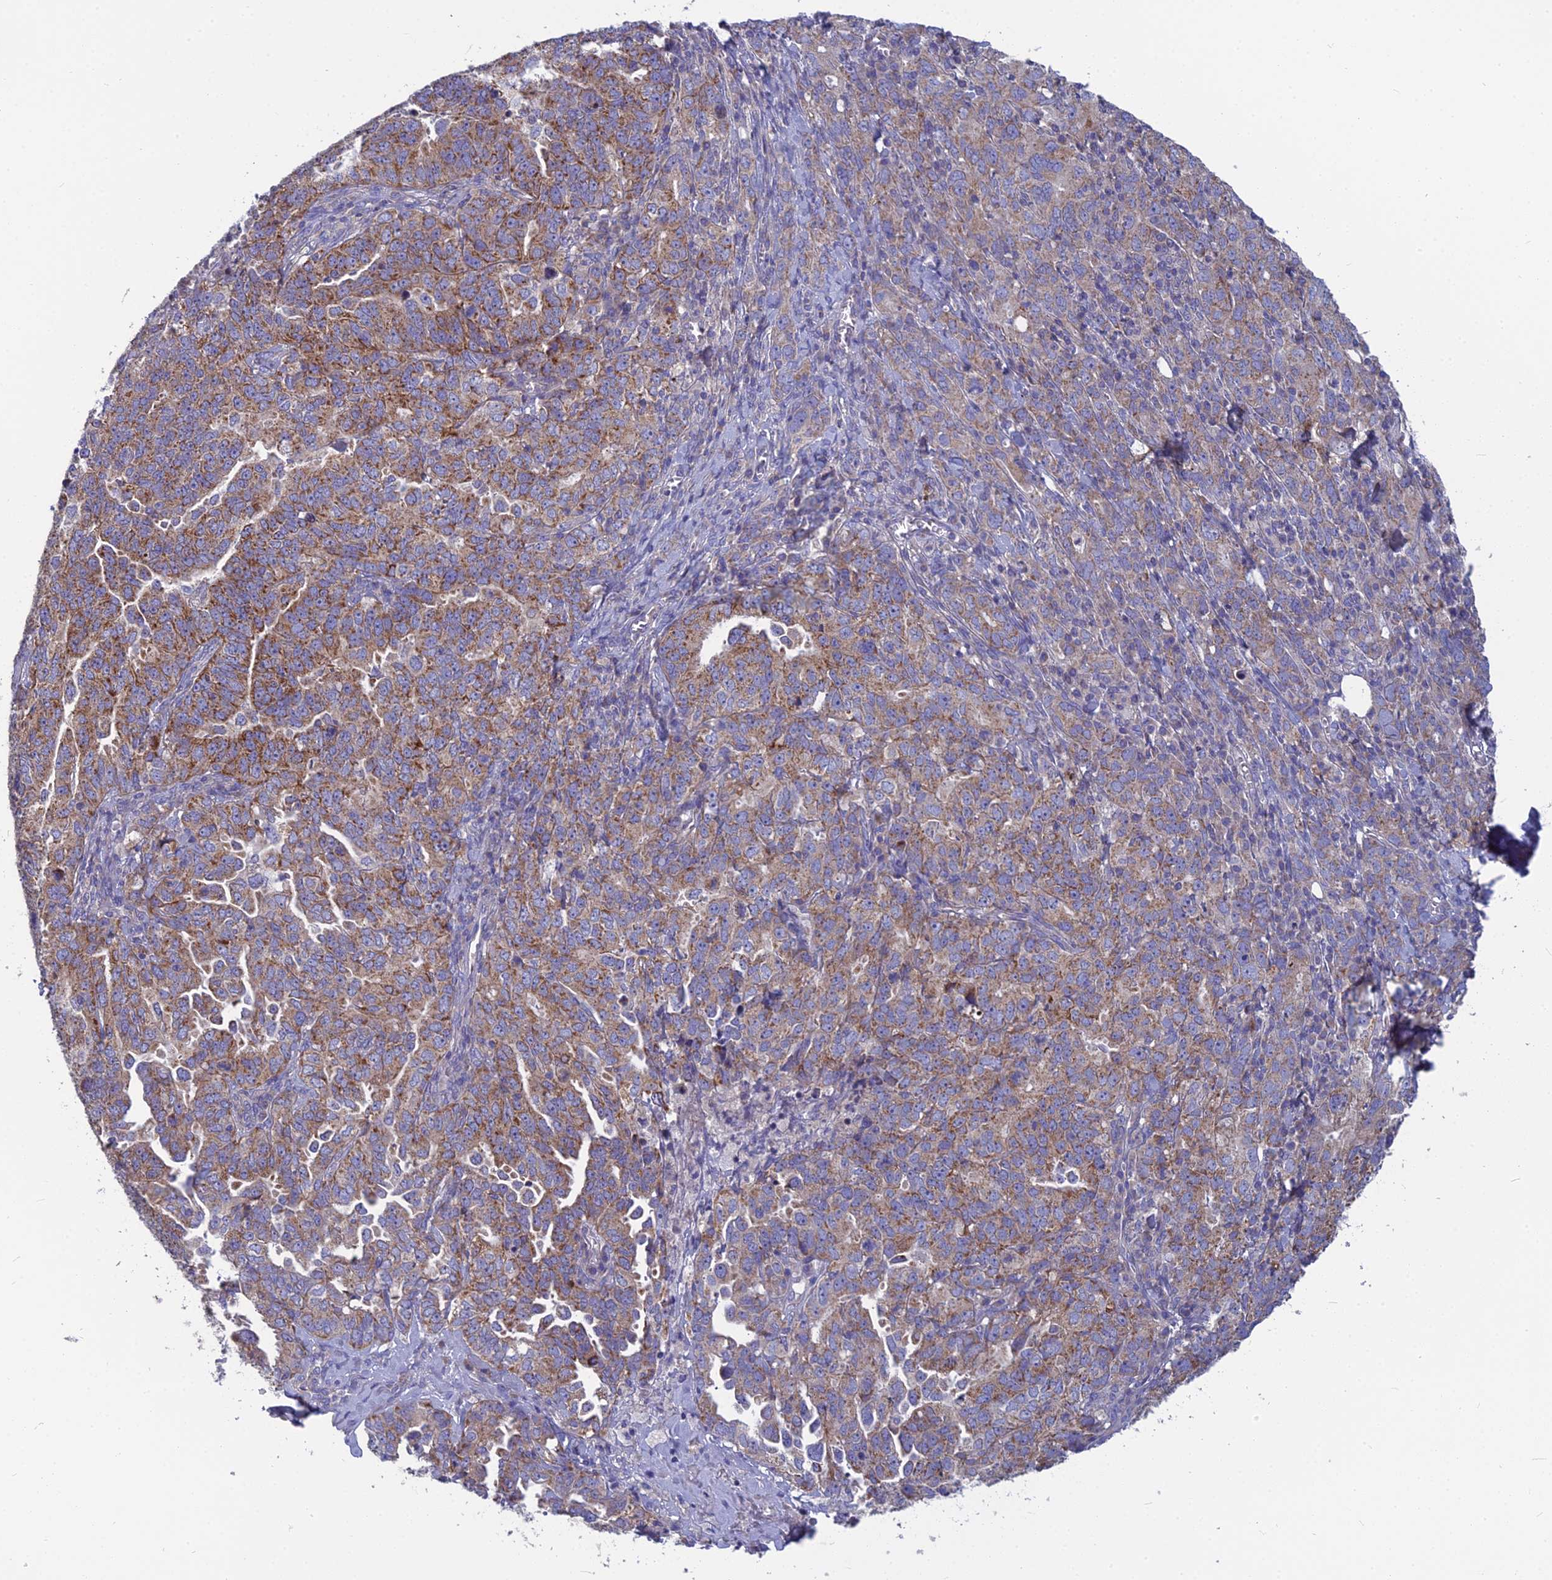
{"staining": {"intensity": "moderate", "quantity": ">75%", "location": "cytoplasmic/membranous"}, "tissue": "ovarian cancer", "cell_type": "Tumor cells", "image_type": "cancer", "snomed": [{"axis": "morphology", "description": "Carcinoma, endometroid"}, {"axis": "topography", "description": "Ovary"}], "caption": "Brown immunohistochemical staining in human endometroid carcinoma (ovarian) shows moderate cytoplasmic/membranous staining in approximately >75% of tumor cells. (DAB (3,3'-diaminobenzidine) IHC with brightfield microscopy, high magnification).", "gene": "COX20", "patient": {"sex": "female", "age": 62}}